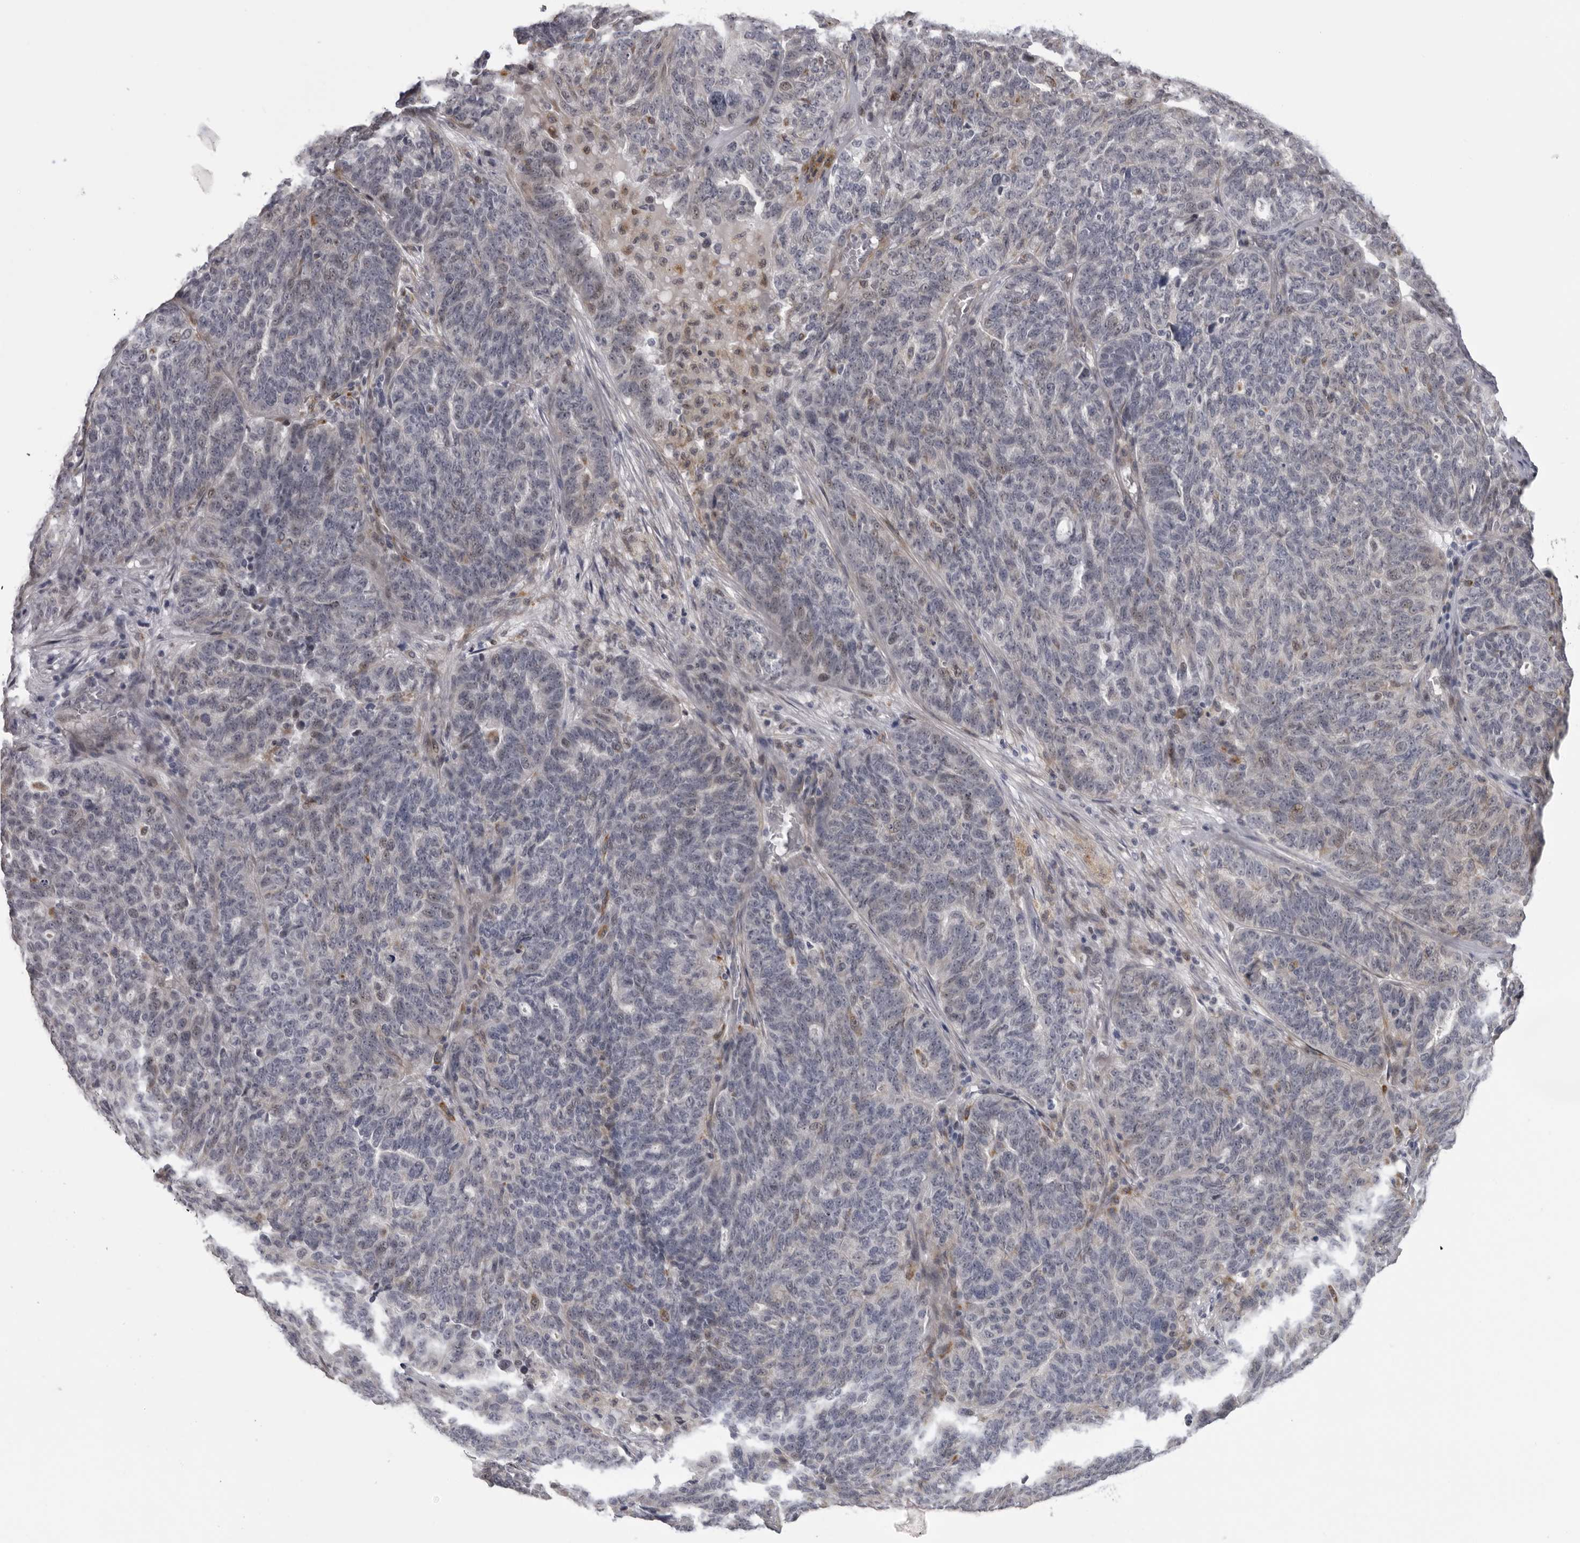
{"staining": {"intensity": "negative", "quantity": "none", "location": "none"}, "tissue": "ovarian cancer", "cell_type": "Tumor cells", "image_type": "cancer", "snomed": [{"axis": "morphology", "description": "Cystadenocarcinoma, serous, NOS"}, {"axis": "topography", "description": "Ovary"}], "caption": "Tumor cells show no significant positivity in ovarian serous cystadenocarcinoma.", "gene": "DNAH14", "patient": {"sex": "female", "age": 59}}